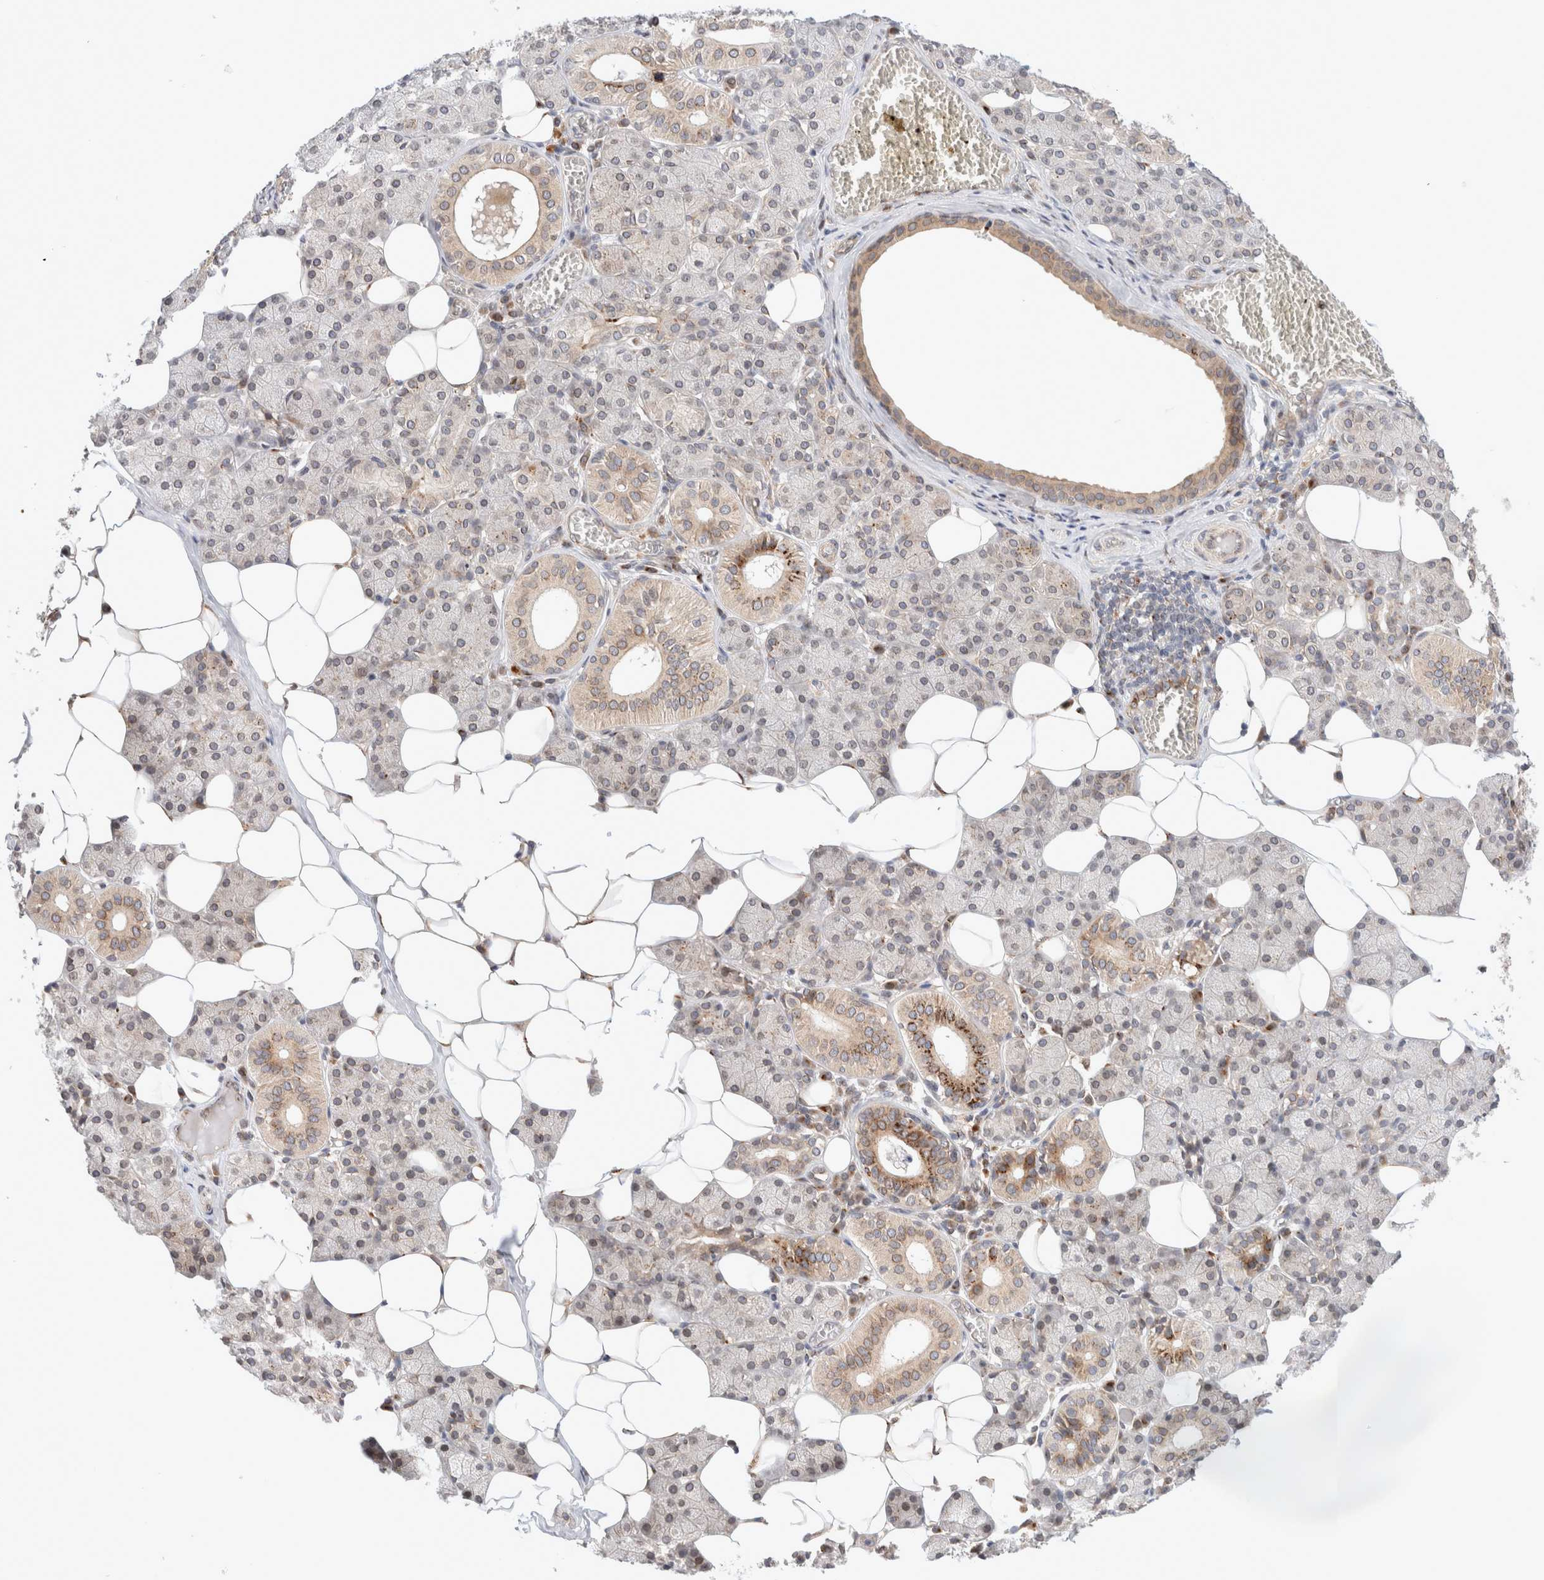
{"staining": {"intensity": "moderate", "quantity": "25%-75%", "location": "cytoplasmic/membranous"}, "tissue": "salivary gland", "cell_type": "Glandular cells", "image_type": "normal", "snomed": [{"axis": "morphology", "description": "Normal tissue, NOS"}, {"axis": "topography", "description": "Salivary gland"}], "caption": "Unremarkable salivary gland shows moderate cytoplasmic/membranous expression in about 25%-75% of glandular cells, visualized by immunohistochemistry. Nuclei are stained in blue.", "gene": "GCN1", "patient": {"sex": "female", "age": 33}}